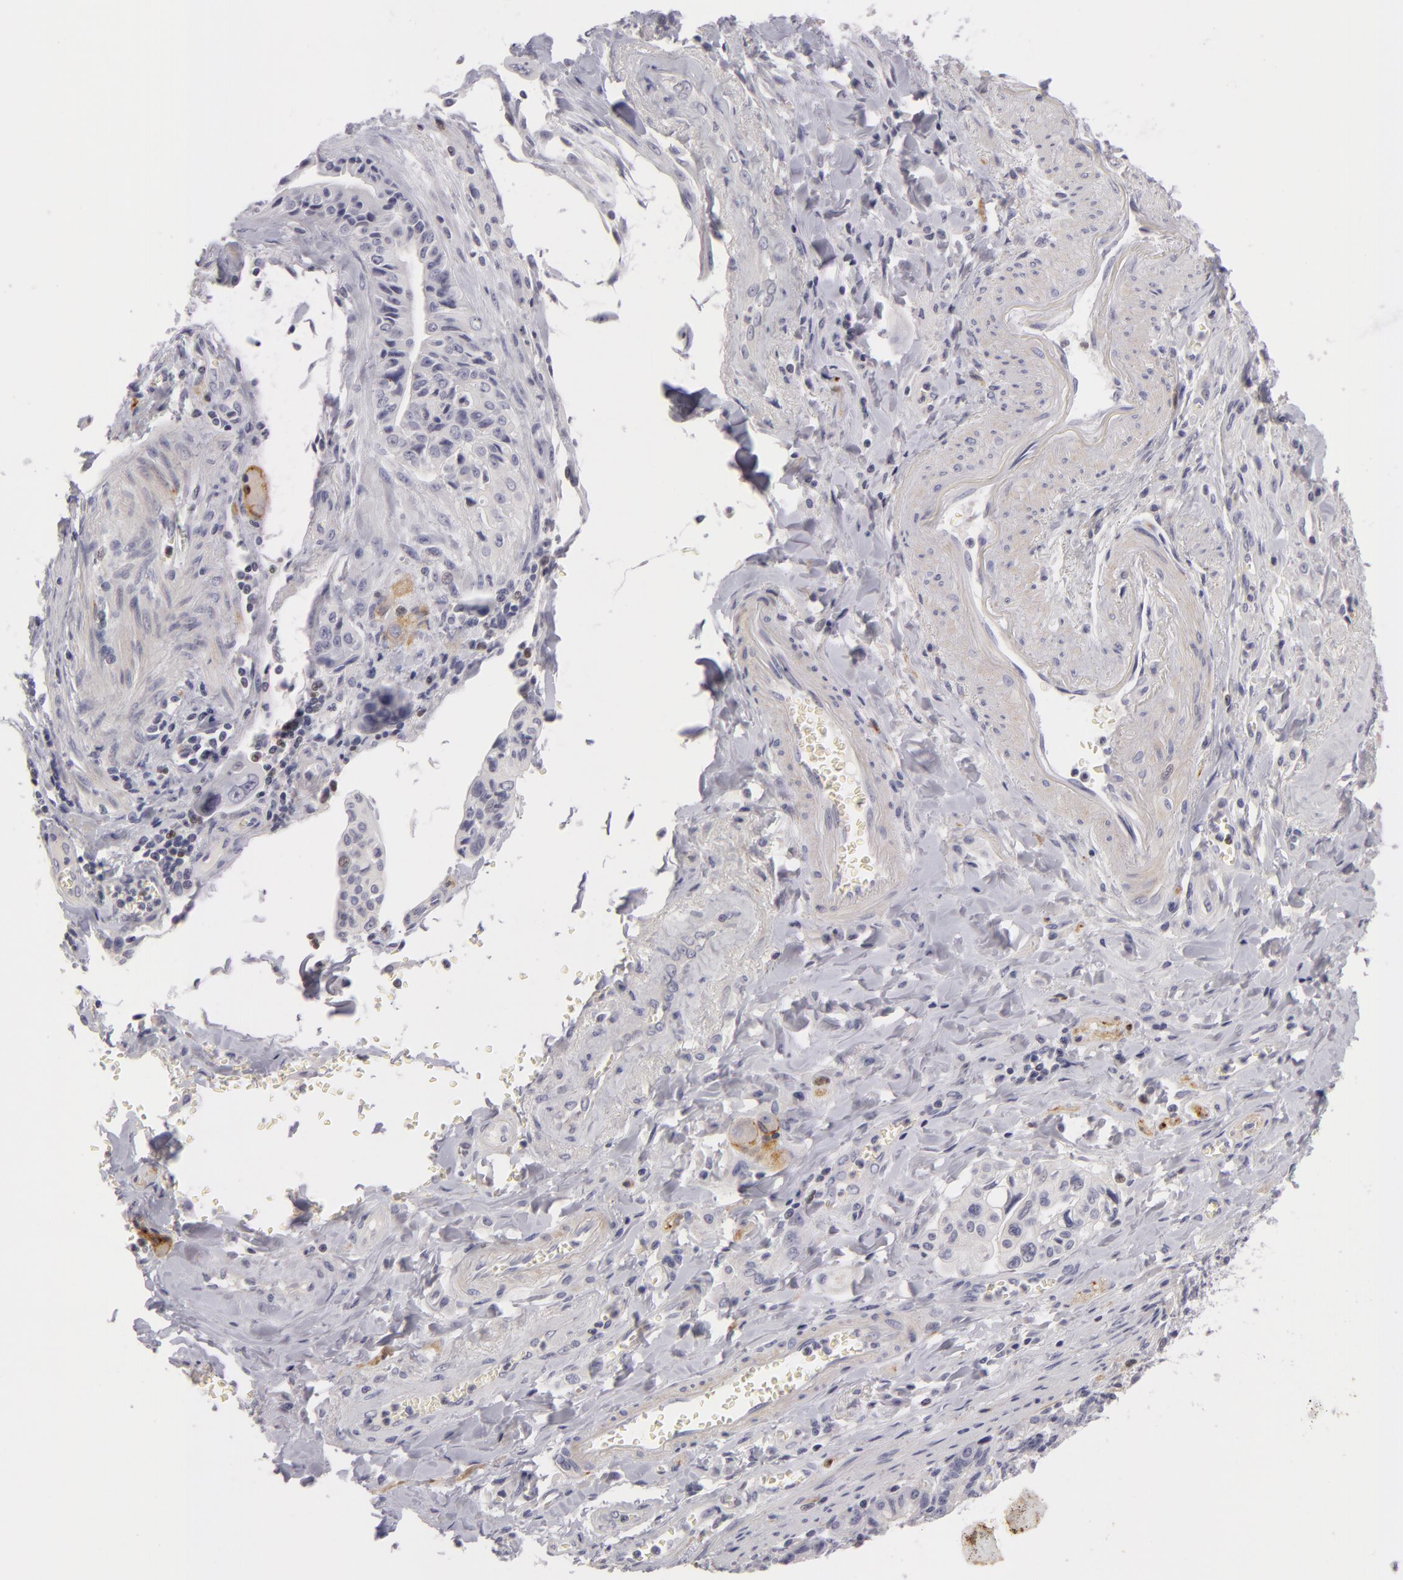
{"staining": {"intensity": "negative", "quantity": "none", "location": "none"}, "tissue": "pancreatic cancer", "cell_type": "Tumor cells", "image_type": "cancer", "snomed": [{"axis": "morphology", "description": "Adenocarcinoma, NOS"}, {"axis": "topography", "description": "Pancreas"}], "caption": "Tumor cells are negative for brown protein staining in pancreatic cancer (adenocarcinoma).", "gene": "NLGN4X", "patient": {"sex": "male", "age": 77}}